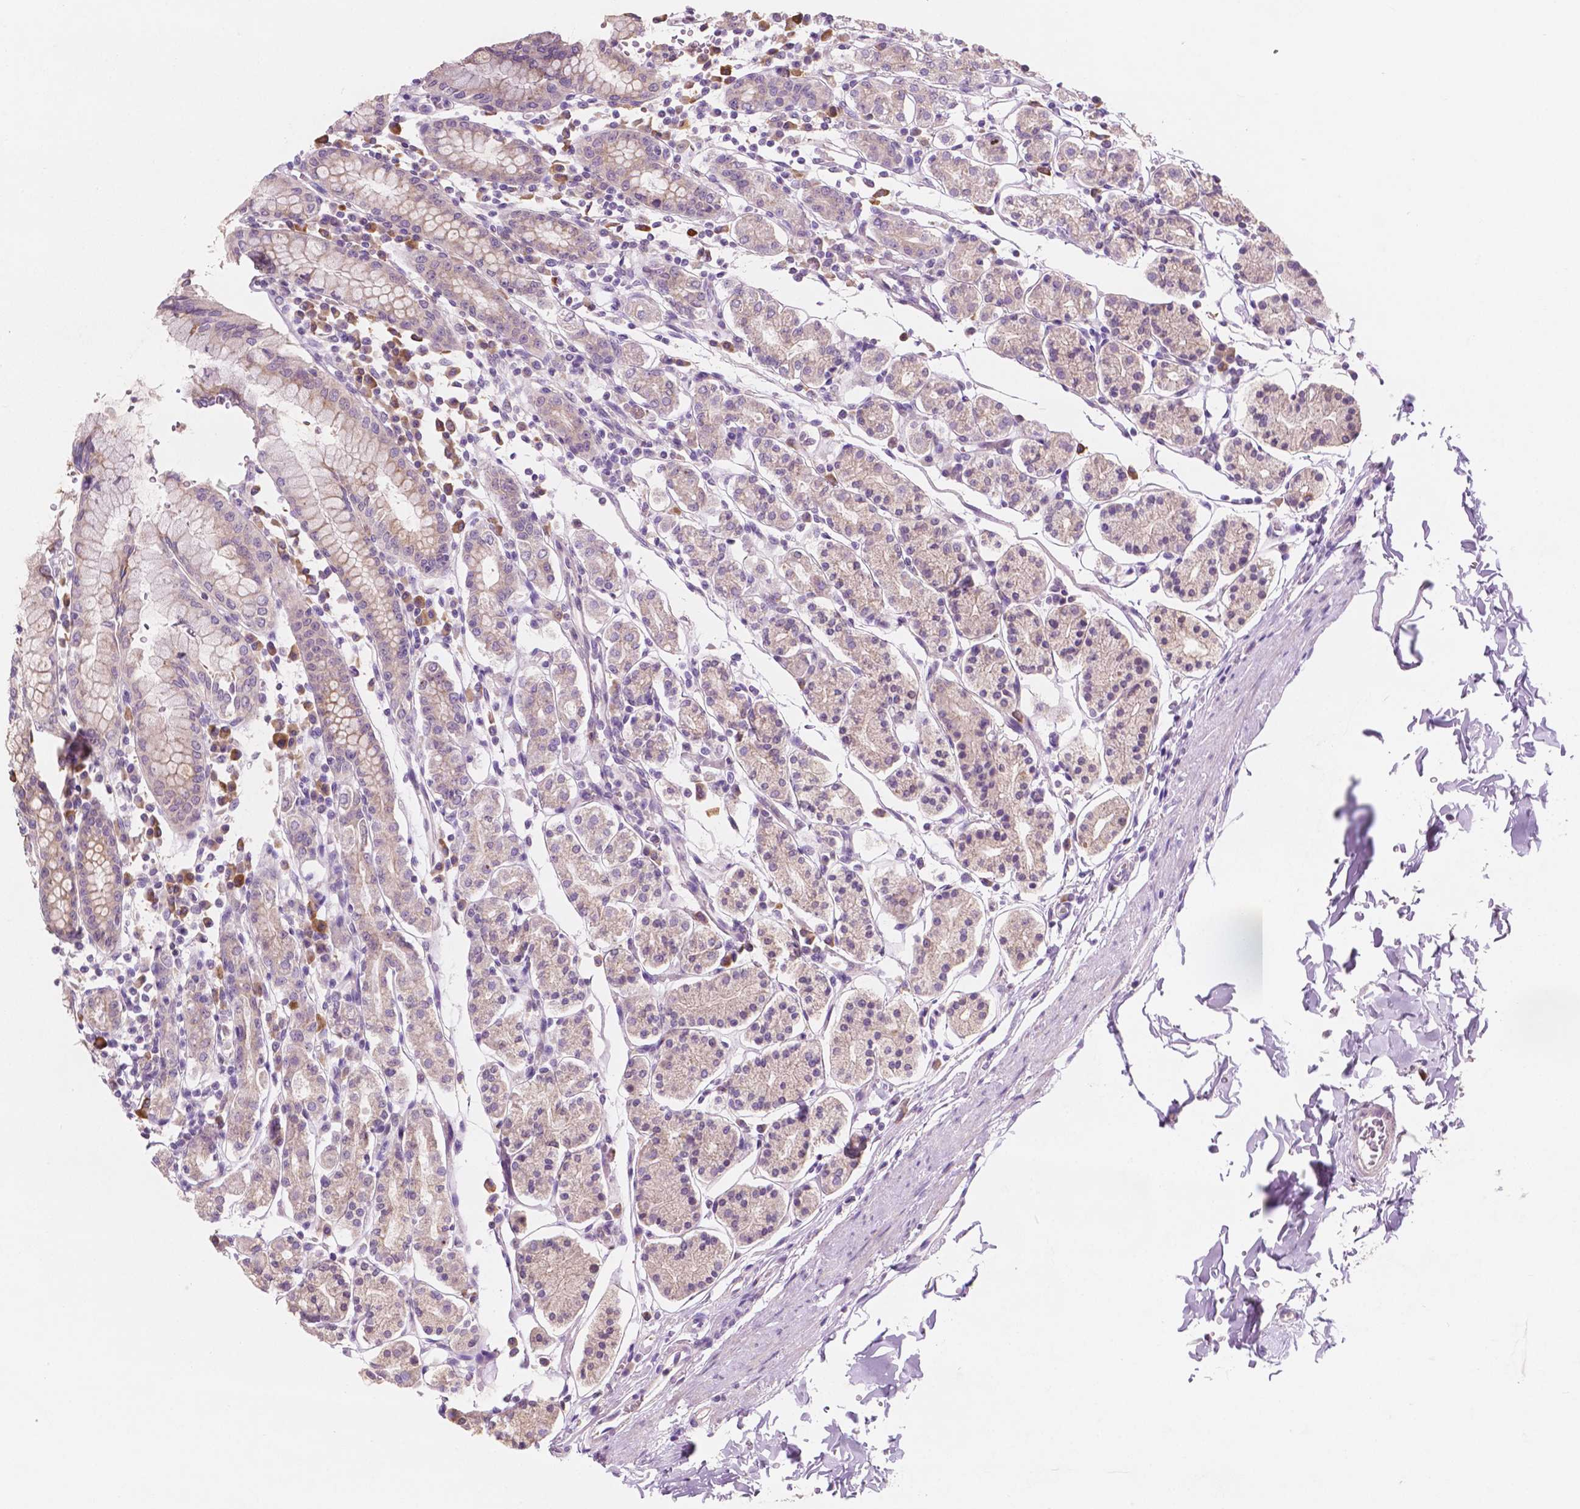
{"staining": {"intensity": "weak", "quantity": "25%-75%", "location": "cytoplasmic/membranous"}, "tissue": "stomach", "cell_type": "Glandular cells", "image_type": "normal", "snomed": [{"axis": "morphology", "description": "Normal tissue, NOS"}, {"axis": "topography", "description": "Stomach, upper"}, {"axis": "topography", "description": "Stomach"}], "caption": "Weak cytoplasmic/membranous positivity for a protein is identified in about 25%-75% of glandular cells of benign stomach using immunohistochemistry.", "gene": "LRP1B", "patient": {"sex": "male", "age": 62}}